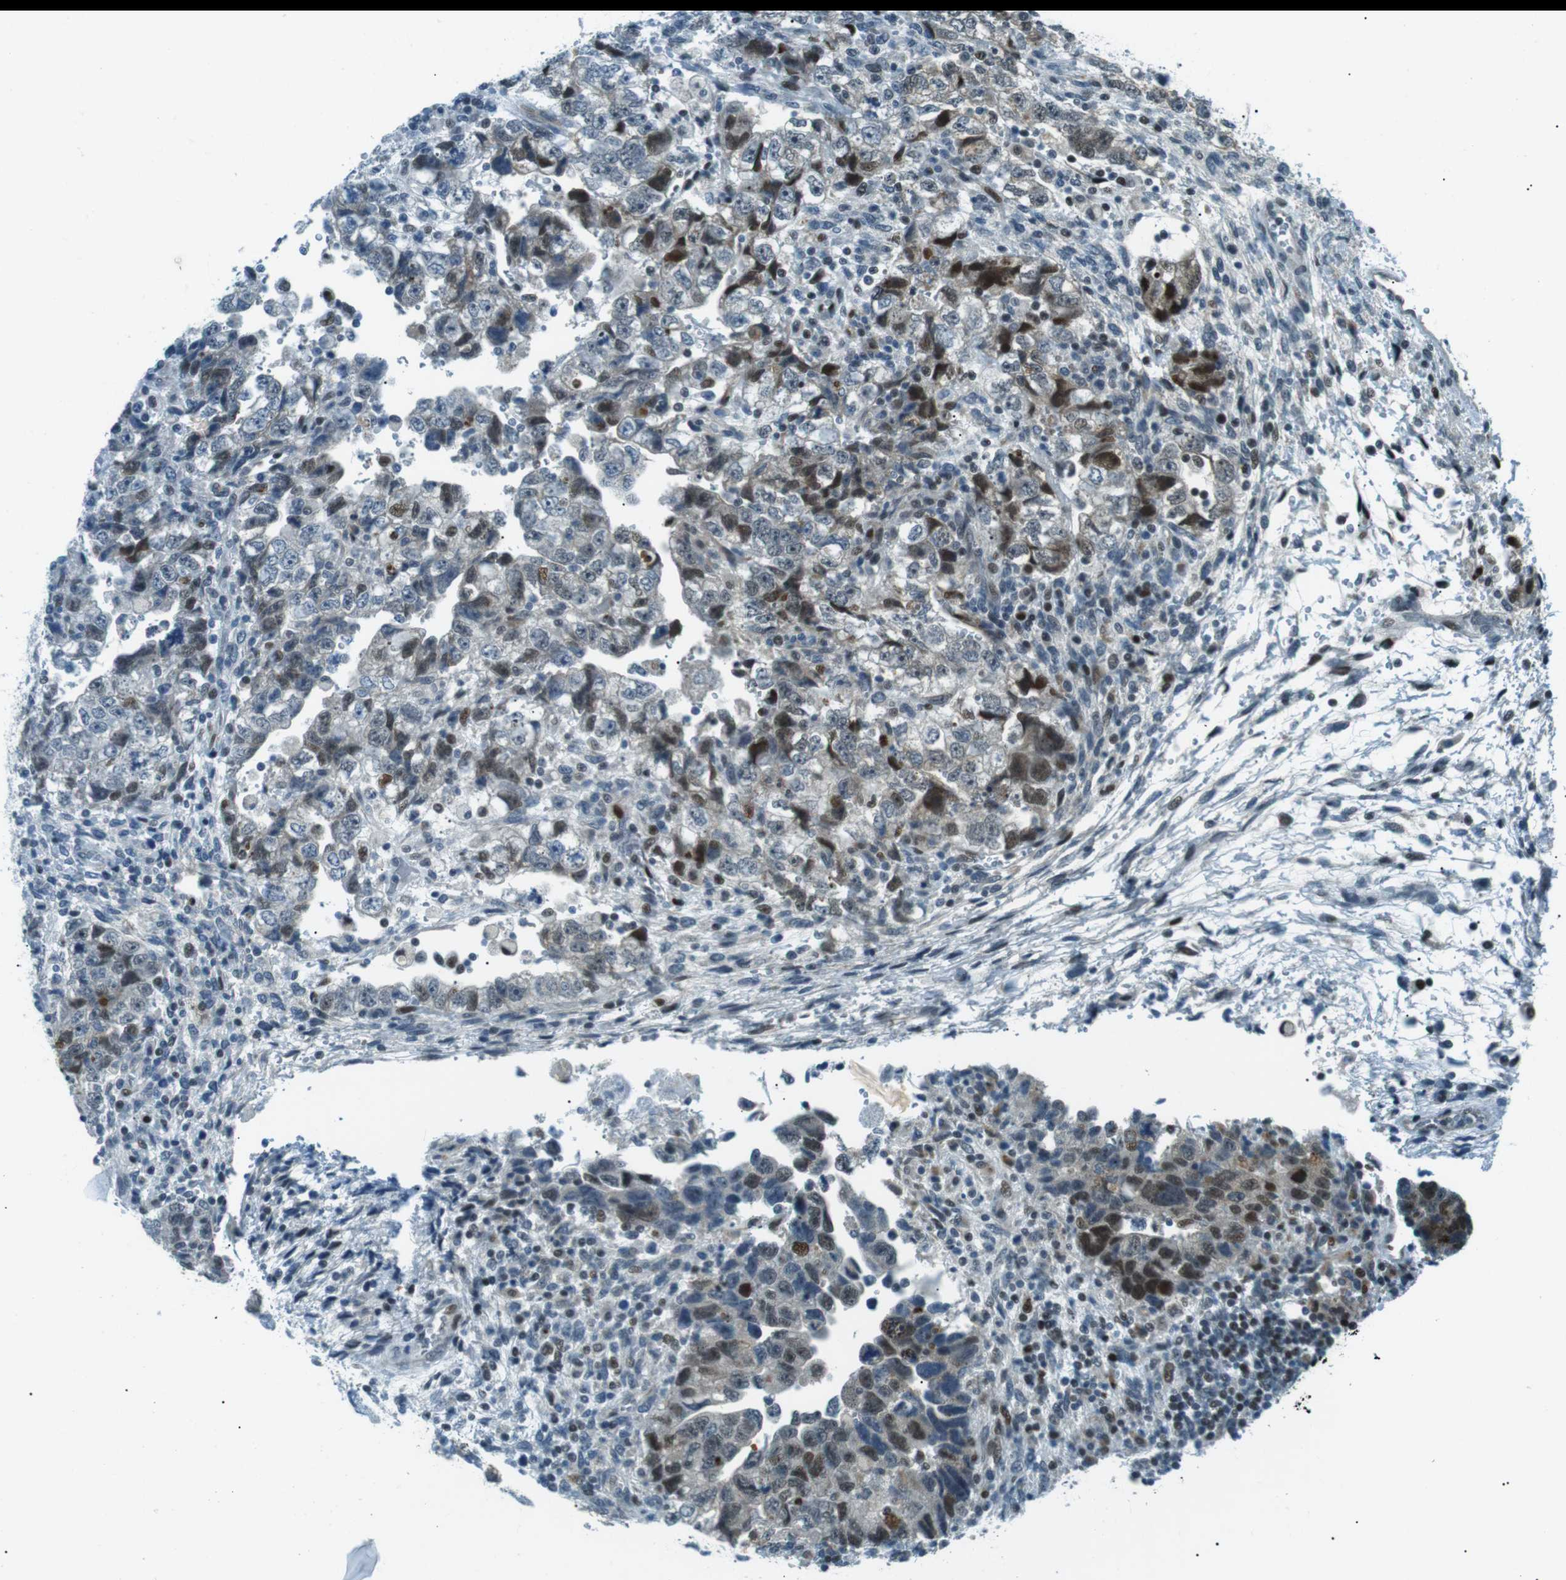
{"staining": {"intensity": "moderate", "quantity": "25%-75%", "location": "nuclear"}, "tissue": "testis cancer", "cell_type": "Tumor cells", "image_type": "cancer", "snomed": [{"axis": "morphology", "description": "Carcinoma, Embryonal, NOS"}, {"axis": "topography", "description": "Testis"}], "caption": "About 25%-75% of tumor cells in human testis cancer (embryonal carcinoma) reveal moderate nuclear protein staining as visualized by brown immunohistochemical staining.", "gene": "PJA1", "patient": {"sex": "male", "age": 36}}